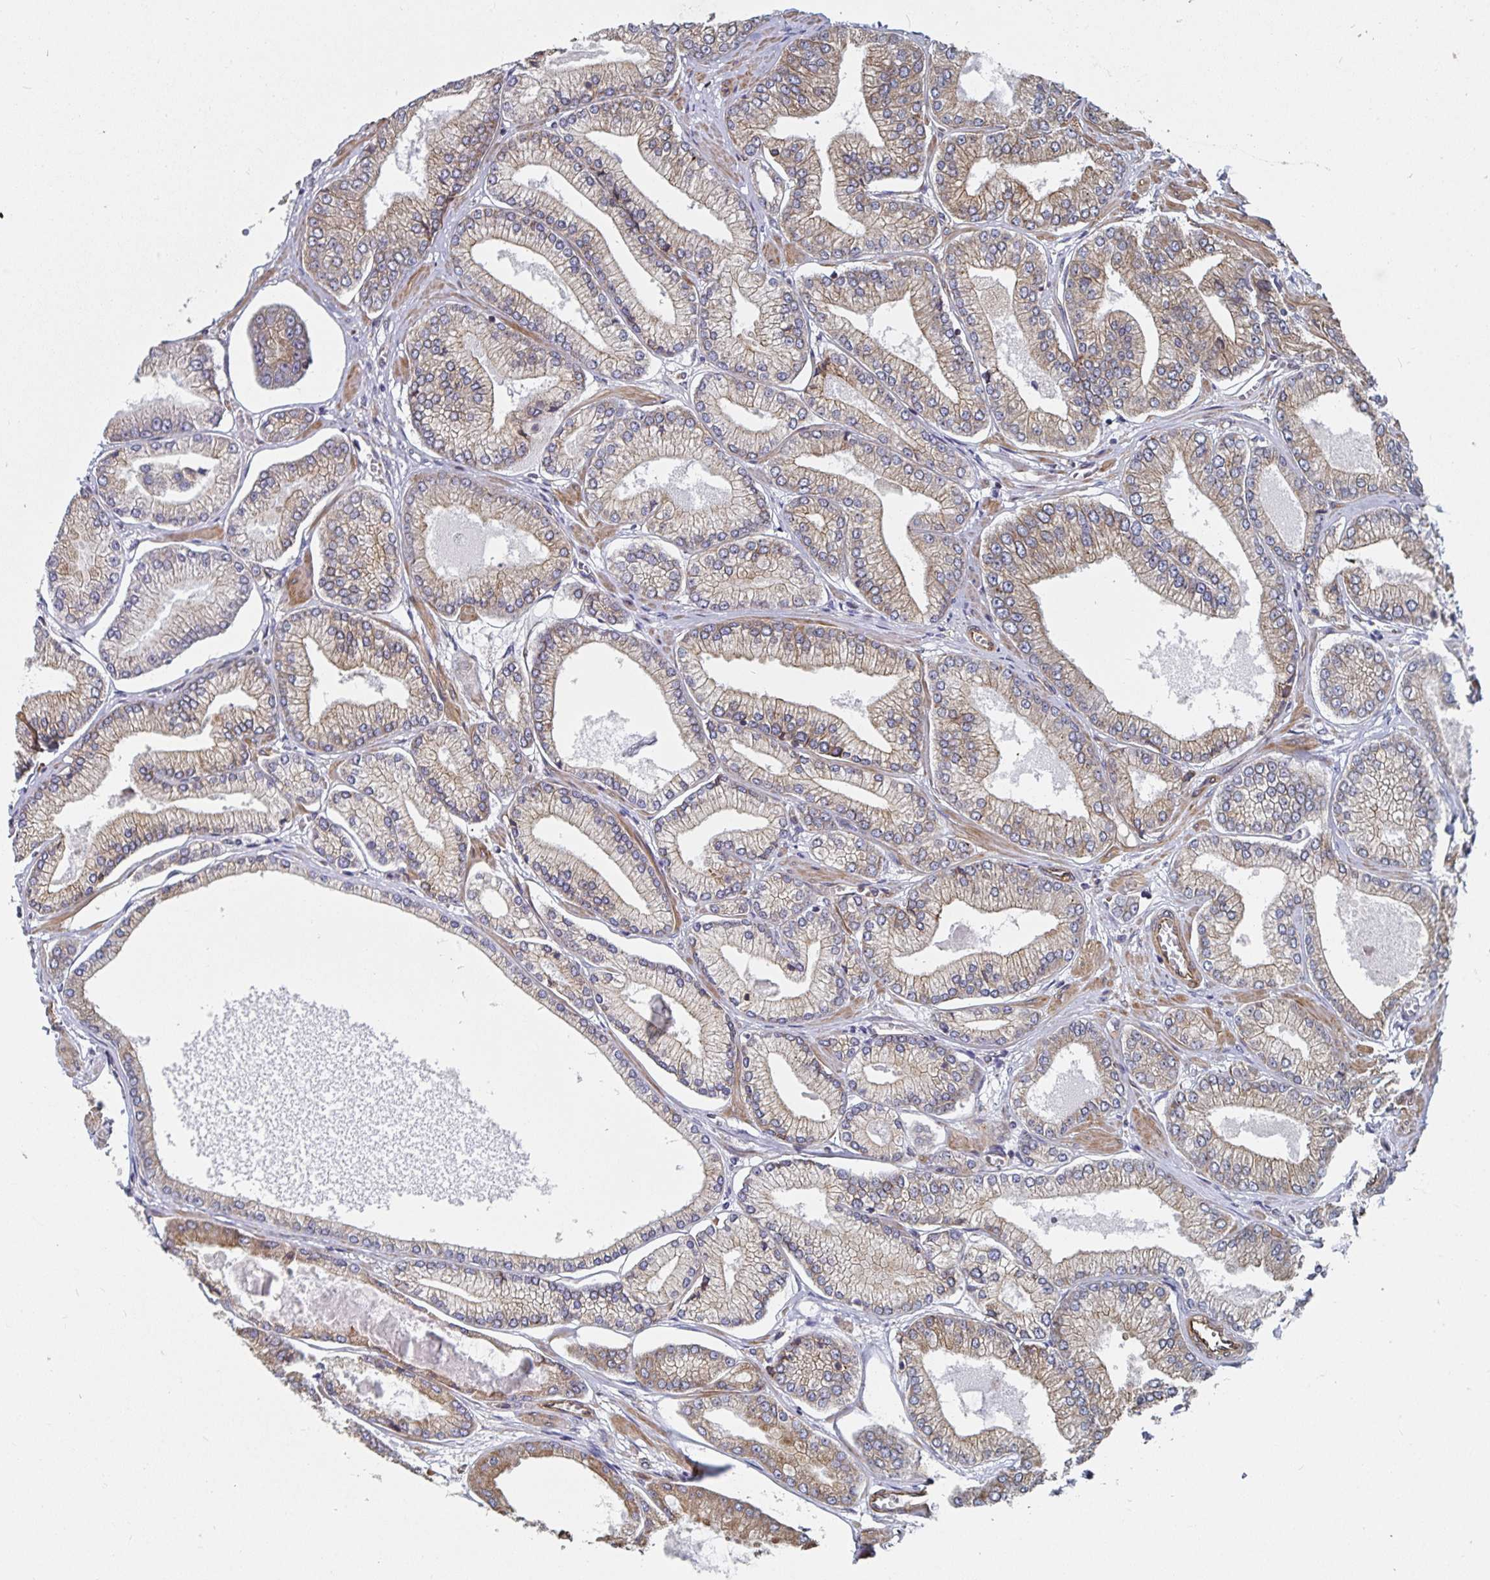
{"staining": {"intensity": "weak", "quantity": ">75%", "location": "cytoplasmic/membranous"}, "tissue": "prostate cancer", "cell_type": "Tumor cells", "image_type": "cancer", "snomed": [{"axis": "morphology", "description": "Adenocarcinoma, Low grade"}, {"axis": "topography", "description": "Prostate"}], "caption": "Immunohistochemical staining of low-grade adenocarcinoma (prostate) shows weak cytoplasmic/membranous protein positivity in about >75% of tumor cells.", "gene": "BCAP29", "patient": {"sex": "male", "age": 55}}